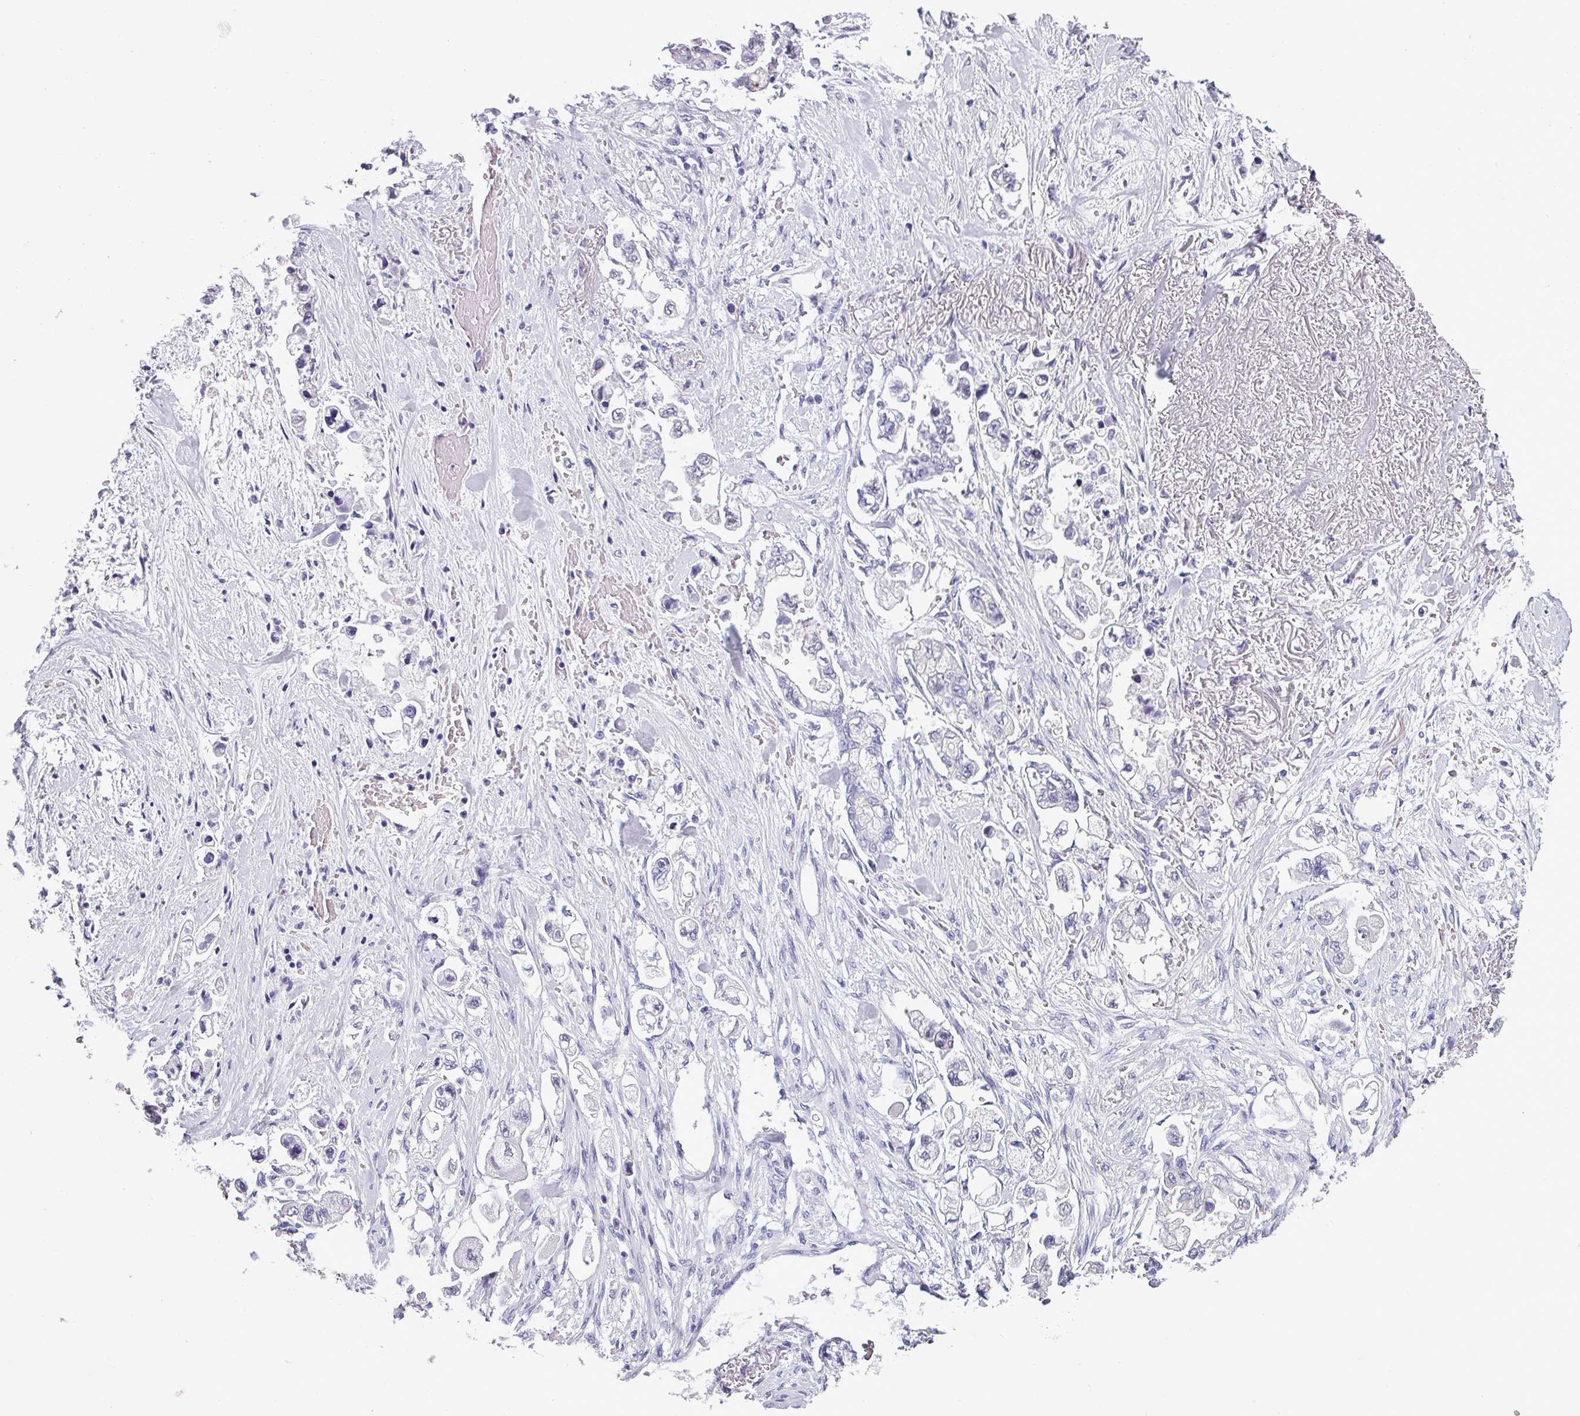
{"staining": {"intensity": "negative", "quantity": "none", "location": "none"}, "tissue": "stomach cancer", "cell_type": "Tumor cells", "image_type": "cancer", "snomed": [{"axis": "morphology", "description": "Adenocarcinoma, NOS"}, {"axis": "topography", "description": "Stomach"}], "caption": "IHC of human stomach cancer demonstrates no positivity in tumor cells.", "gene": "SRGAP1", "patient": {"sex": "male", "age": 62}}